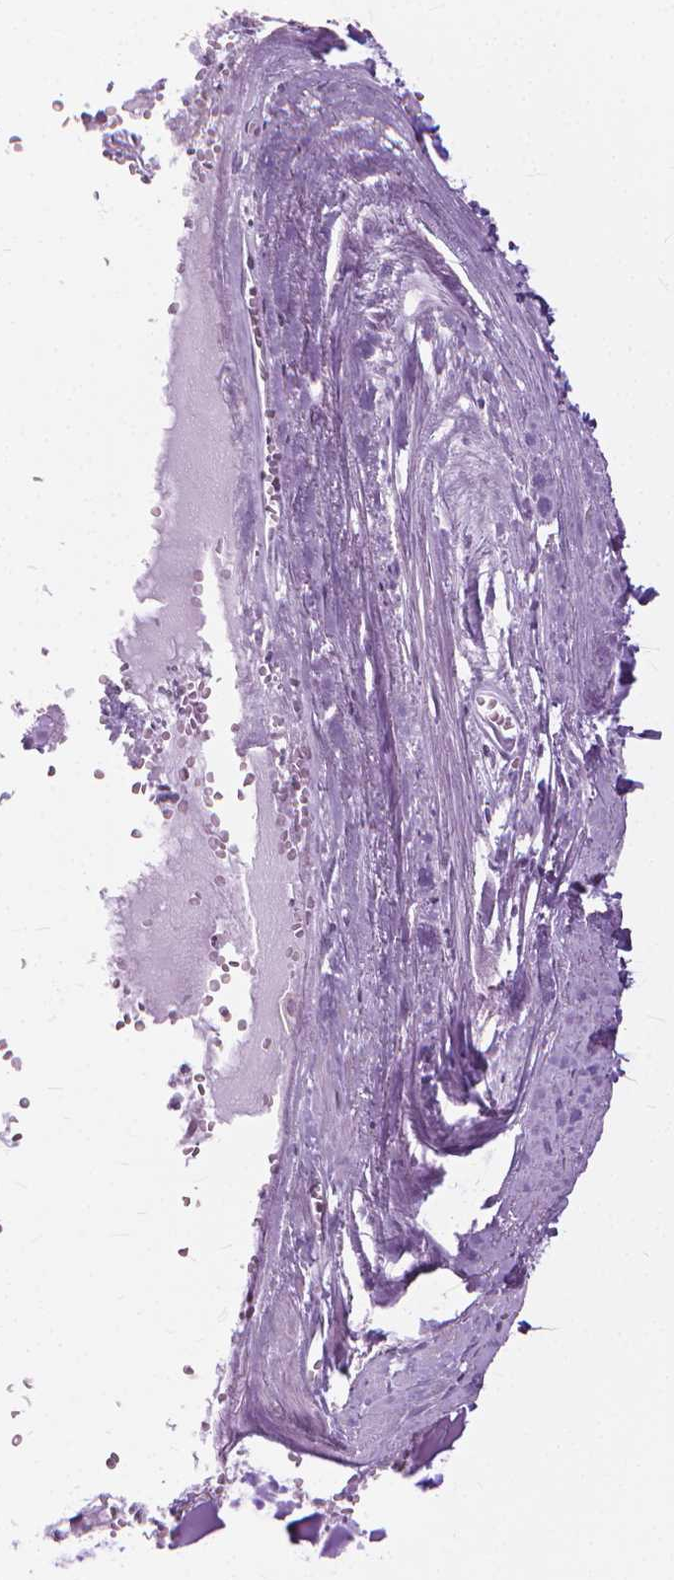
{"staining": {"intensity": "negative", "quantity": "none", "location": "none"}, "tissue": "adipose tissue", "cell_type": "Adipocytes", "image_type": "normal", "snomed": [{"axis": "morphology", "description": "Normal tissue, NOS"}, {"axis": "morphology", "description": "Squamous cell carcinoma, NOS"}, {"axis": "topography", "description": "Cartilage tissue"}, {"axis": "topography", "description": "Head-Neck"}], "caption": "High magnification brightfield microscopy of benign adipose tissue stained with DAB (brown) and counterstained with hematoxylin (blue): adipocytes show no significant positivity.", "gene": "HTR2B", "patient": {"sex": "male", "age": 57}}